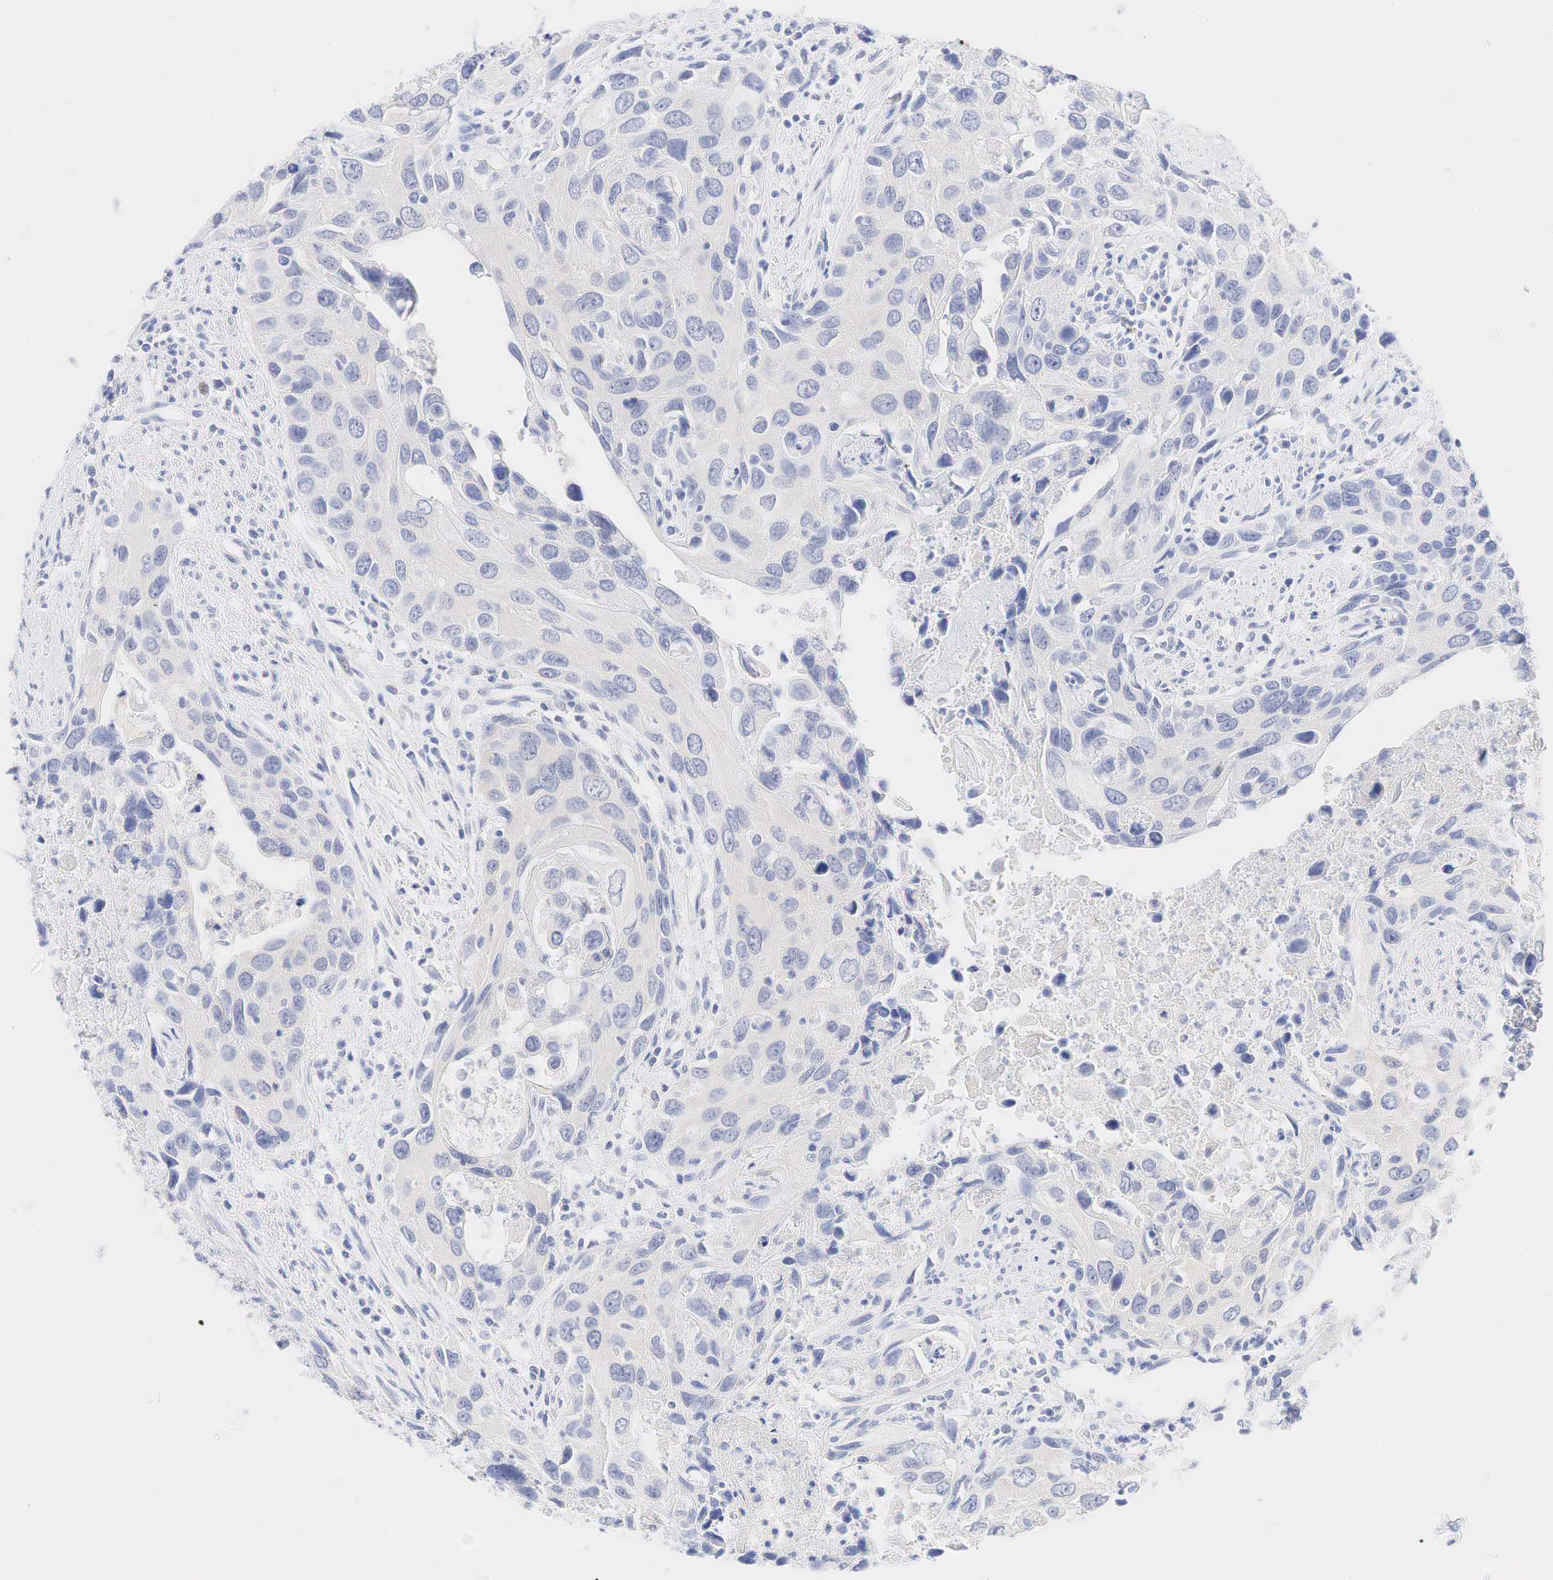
{"staining": {"intensity": "negative", "quantity": "none", "location": "none"}, "tissue": "urothelial cancer", "cell_type": "Tumor cells", "image_type": "cancer", "snomed": [{"axis": "morphology", "description": "Urothelial carcinoma, High grade"}, {"axis": "topography", "description": "Urinary bladder"}], "caption": "Tumor cells show no significant expression in urothelial cancer.", "gene": "AR", "patient": {"sex": "male", "age": 71}}